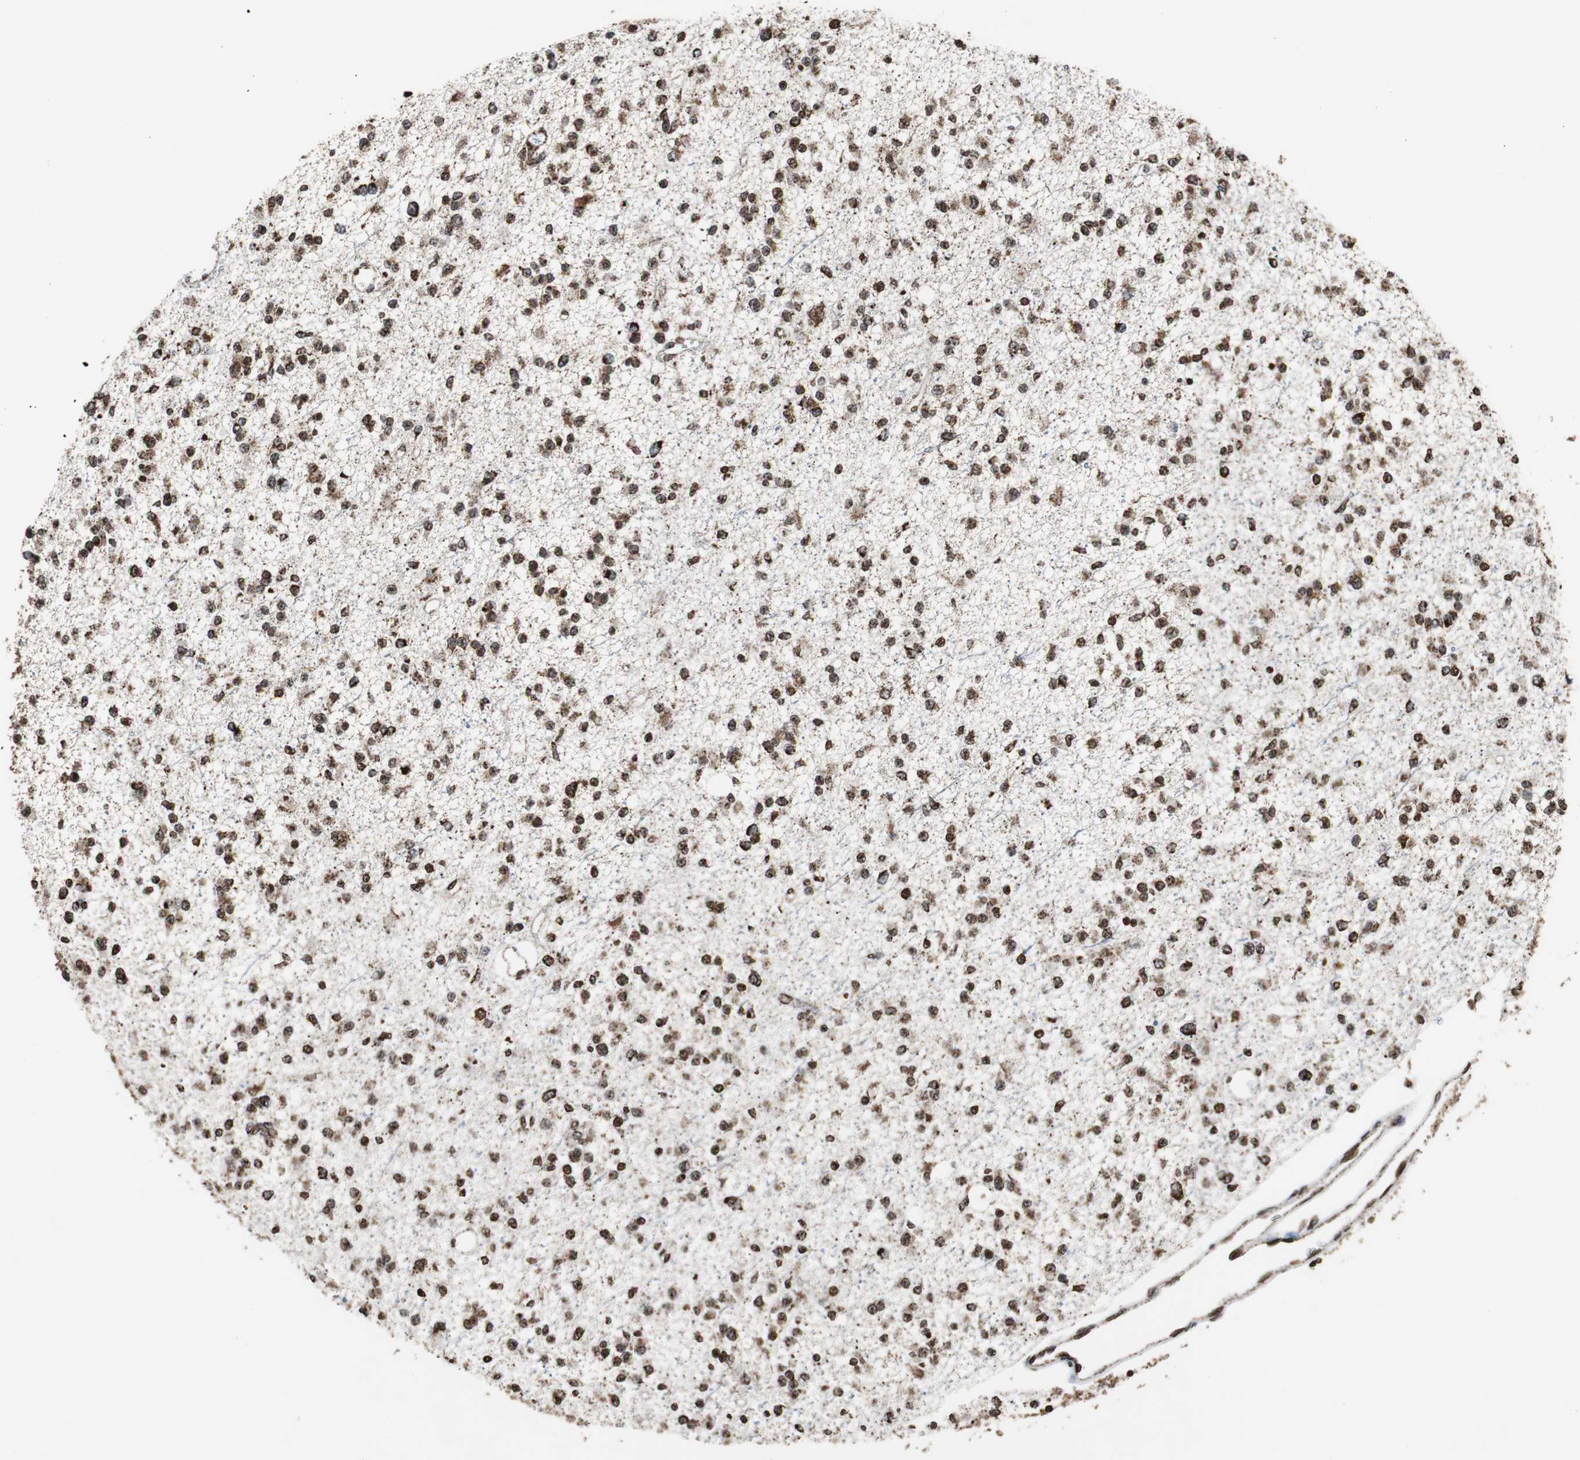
{"staining": {"intensity": "strong", "quantity": ">75%", "location": "cytoplasmic/membranous,nuclear"}, "tissue": "glioma", "cell_type": "Tumor cells", "image_type": "cancer", "snomed": [{"axis": "morphology", "description": "Glioma, malignant, Low grade"}, {"axis": "topography", "description": "Brain"}], "caption": "Protein staining displays strong cytoplasmic/membranous and nuclear positivity in approximately >75% of tumor cells in glioma.", "gene": "HSPA9", "patient": {"sex": "female", "age": 22}}